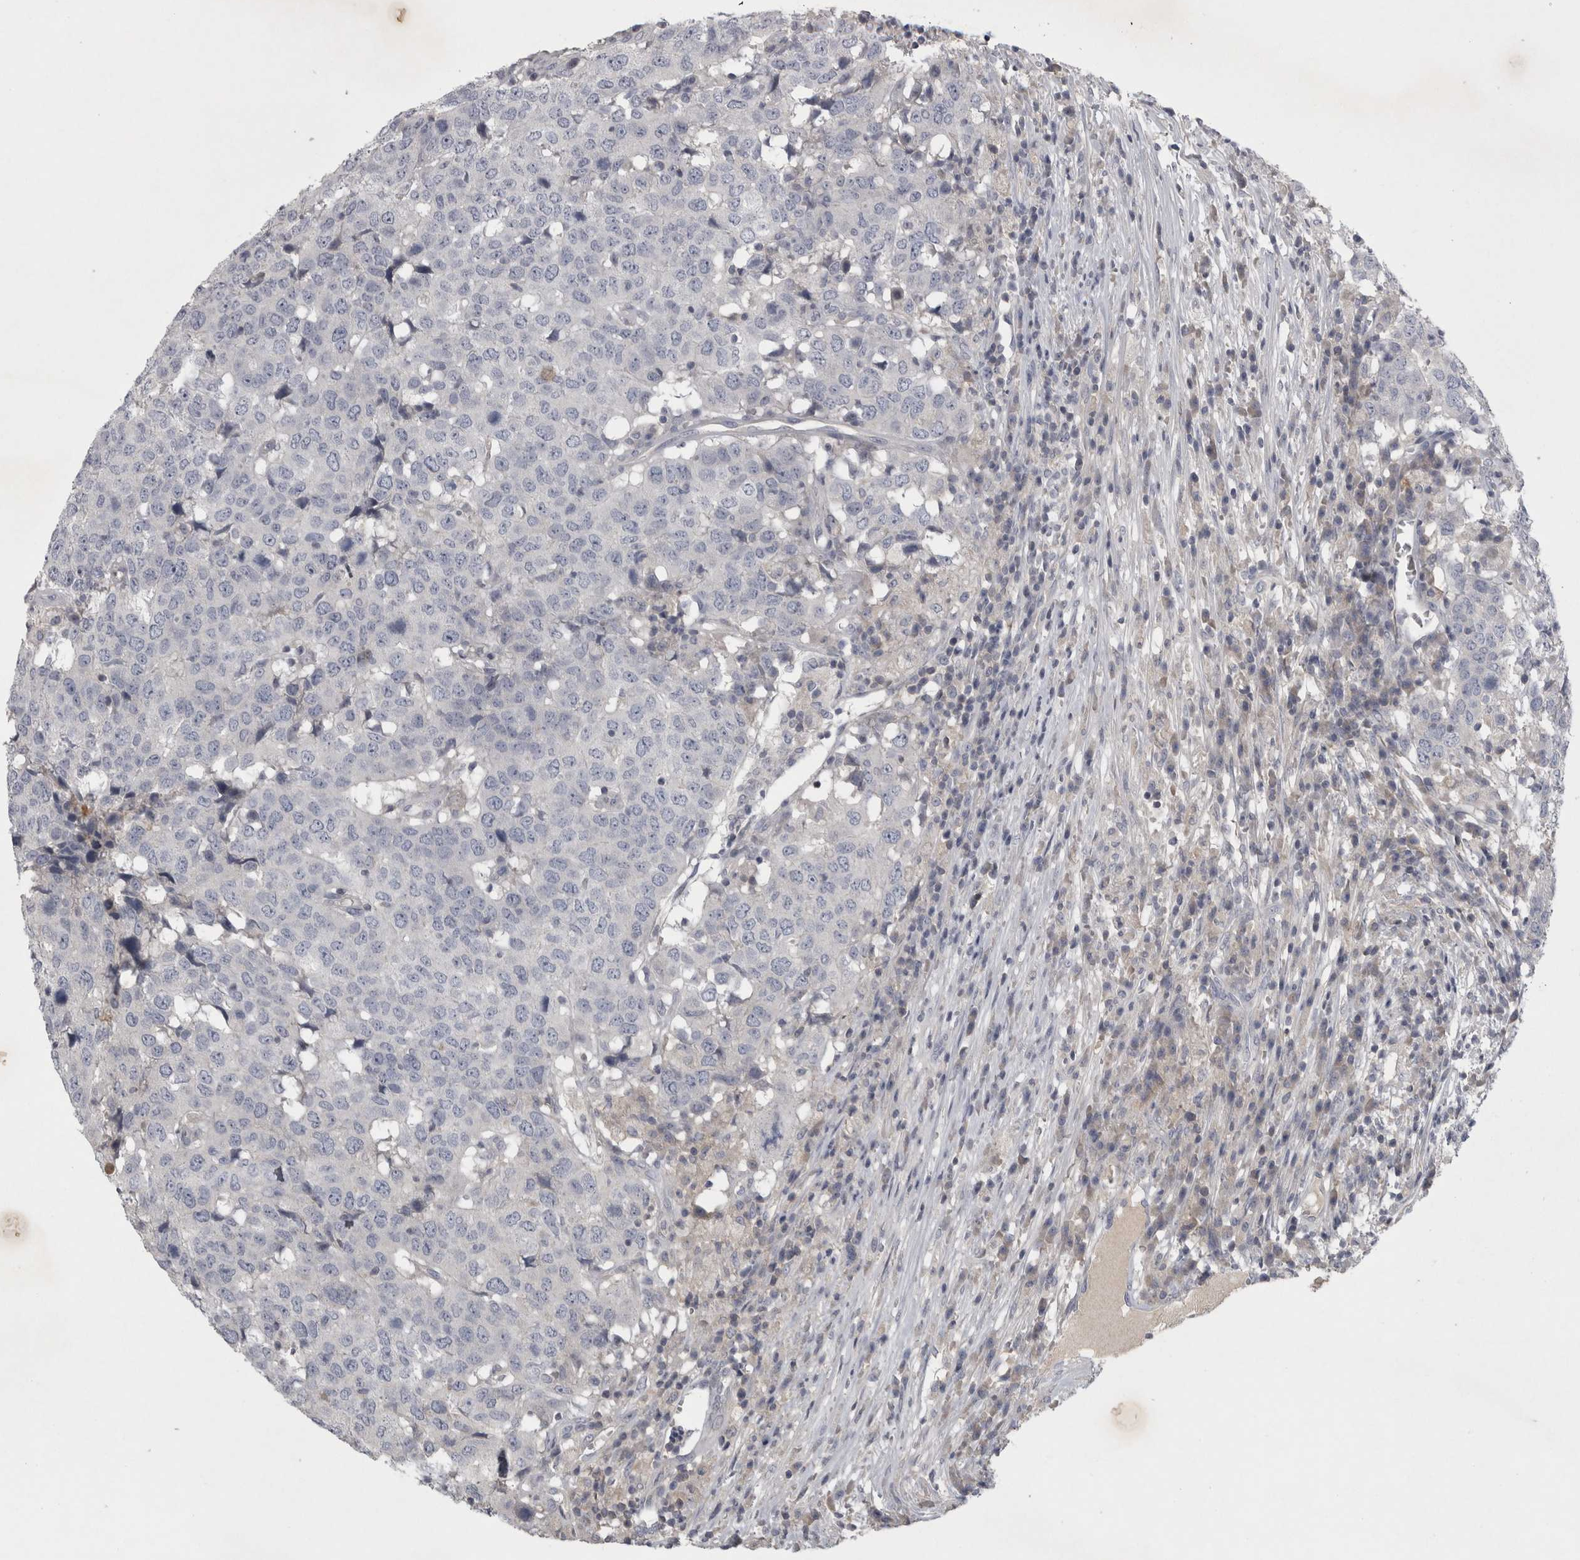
{"staining": {"intensity": "negative", "quantity": "none", "location": "none"}, "tissue": "head and neck cancer", "cell_type": "Tumor cells", "image_type": "cancer", "snomed": [{"axis": "morphology", "description": "Squamous cell carcinoma, NOS"}, {"axis": "topography", "description": "Head-Neck"}], "caption": "Image shows no significant protein expression in tumor cells of head and neck cancer (squamous cell carcinoma). (Immunohistochemistry, brightfield microscopy, high magnification).", "gene": "ENPP7", "patient": {"sex": "male", "age": 66}}